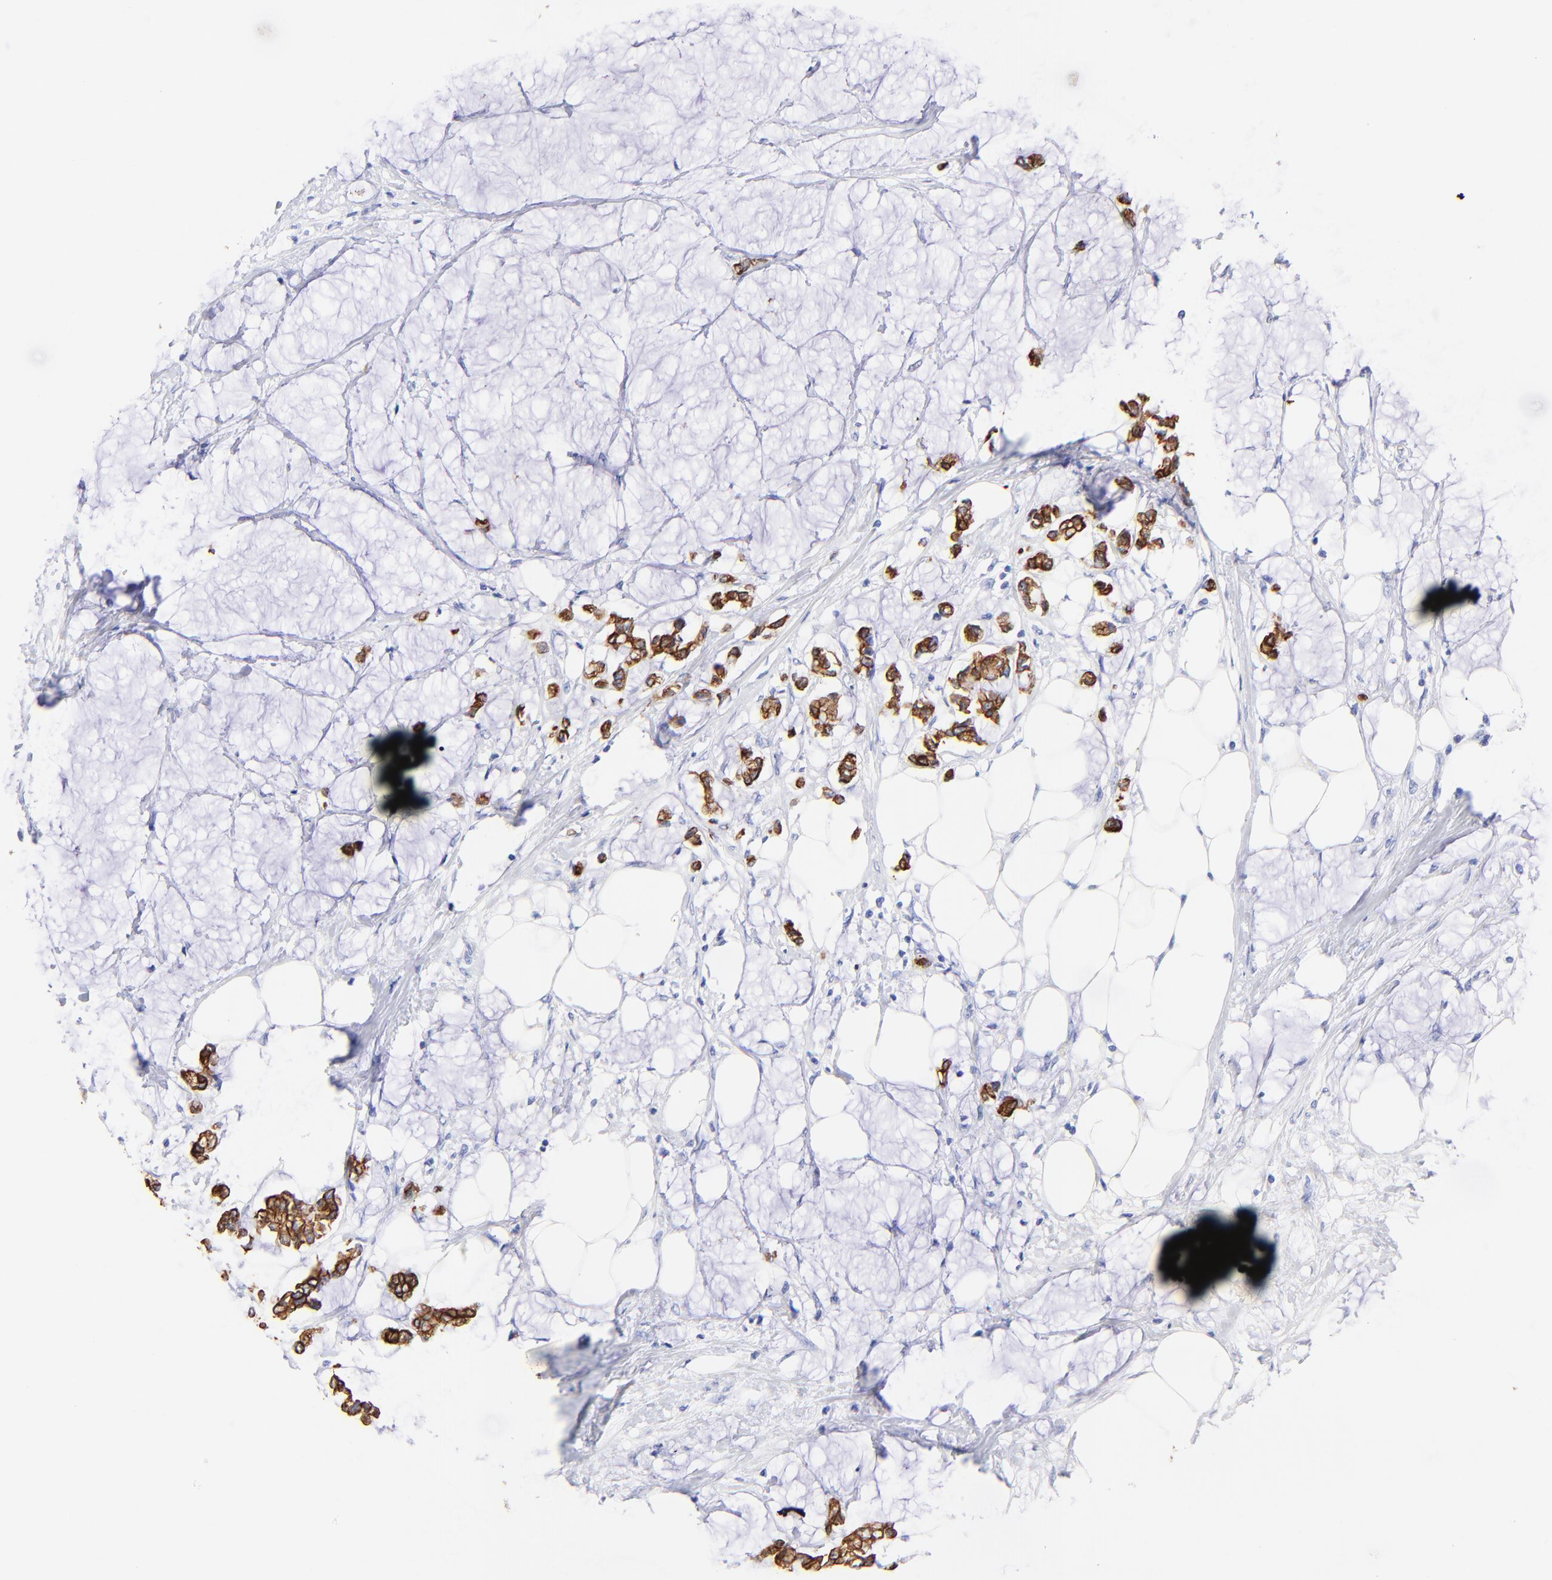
{"staining": {"intensity": "strong", "quantity": ">75%", "location": "cytoplasmic/membranous"}, "tissue": "colorectal cancer", "cell_type": "Tumor cells", "image_type": "cancer", "snomed": [{"axis": "morphology", "description": "Normal tissue, NOS"}, {"axis": "morphology", "description": "Adenocarcinoma, NOS"}, {"axis": "topography", "description": "Colon"}, {"axis": "topography", "description": "Peripheral nerve tissue"}], "caption": "Human colorectal cancer stained for a protein (brown) exhibits strong cytoplasmic/membranous positive expression in about >75% of tumor cells.", "gene": "KRT19", "patient": {"sex": "male", "age": 14}}